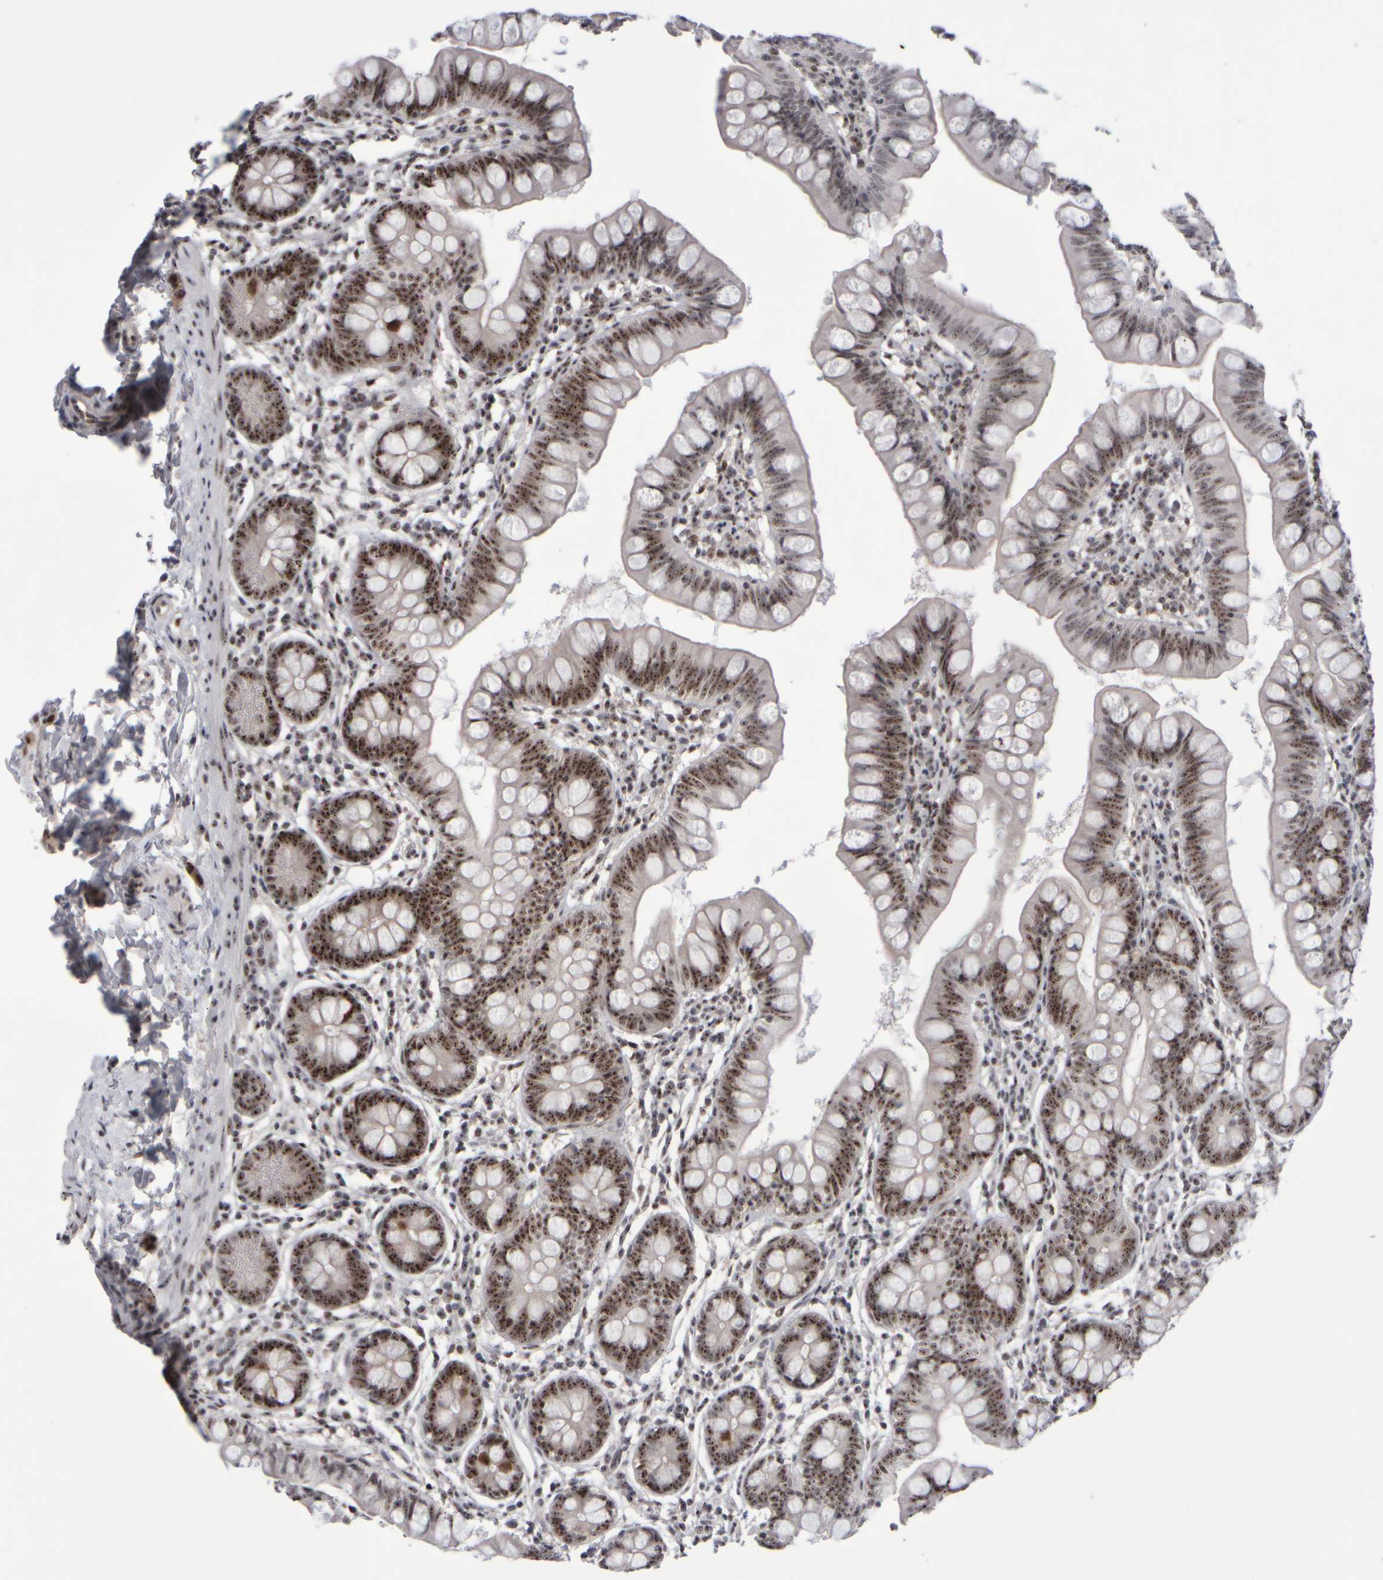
{"staining": {"intensity": "strong", "quantity": ">75%", "location": "nuclear"}, "tissue": "small intestine", "cell_type": "Glandular cells", "image_type": "normal", "snomed": [{"axis": "morphology", "description": "Normal tissue, NOS"}, {"axis": "topography", "description": "Small intestine"}], "caption": "Immunohistochemical staining of unremarkable human small intestine reveals high levels of strong nuclear expression in approximately >75% of glandular cells.", "gene": "SURF6", "patient": {"sex": "male", "age": 7}}